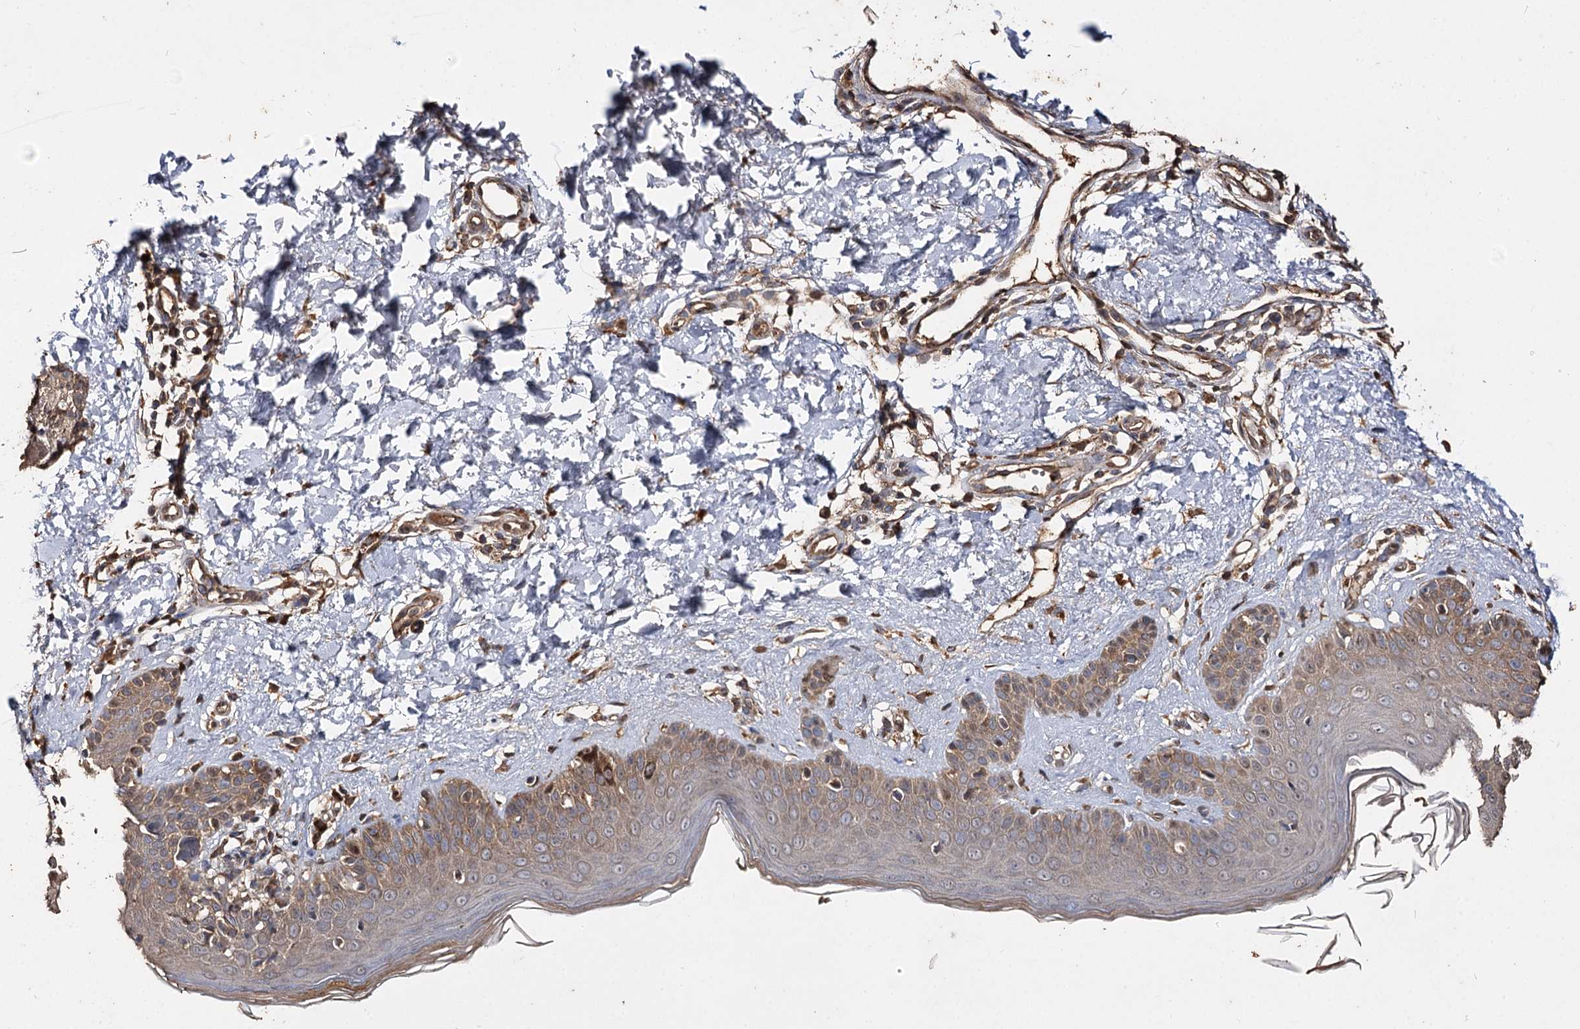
{"staining": {"intensity": "moderate", "quantity": ">75%", "location": "cytoplasmic/membranous"}, "tissue": "skin", "cell_type": "Fibroblasts", "image_type": "normal", "snomed": [{"axis": "morphology", "description": "Normal tissue, NOS"}, {"axis": "topography", "description": "Skin"}], "caption": "Immunohistochemical staining of benign human skin displays >75% levels of moderate cytoplasmic/membranous protein expression in approximately >75% of fibroblasts.", "gene": "ARL13A", "patient": {"sex": "male", "age": 52}}